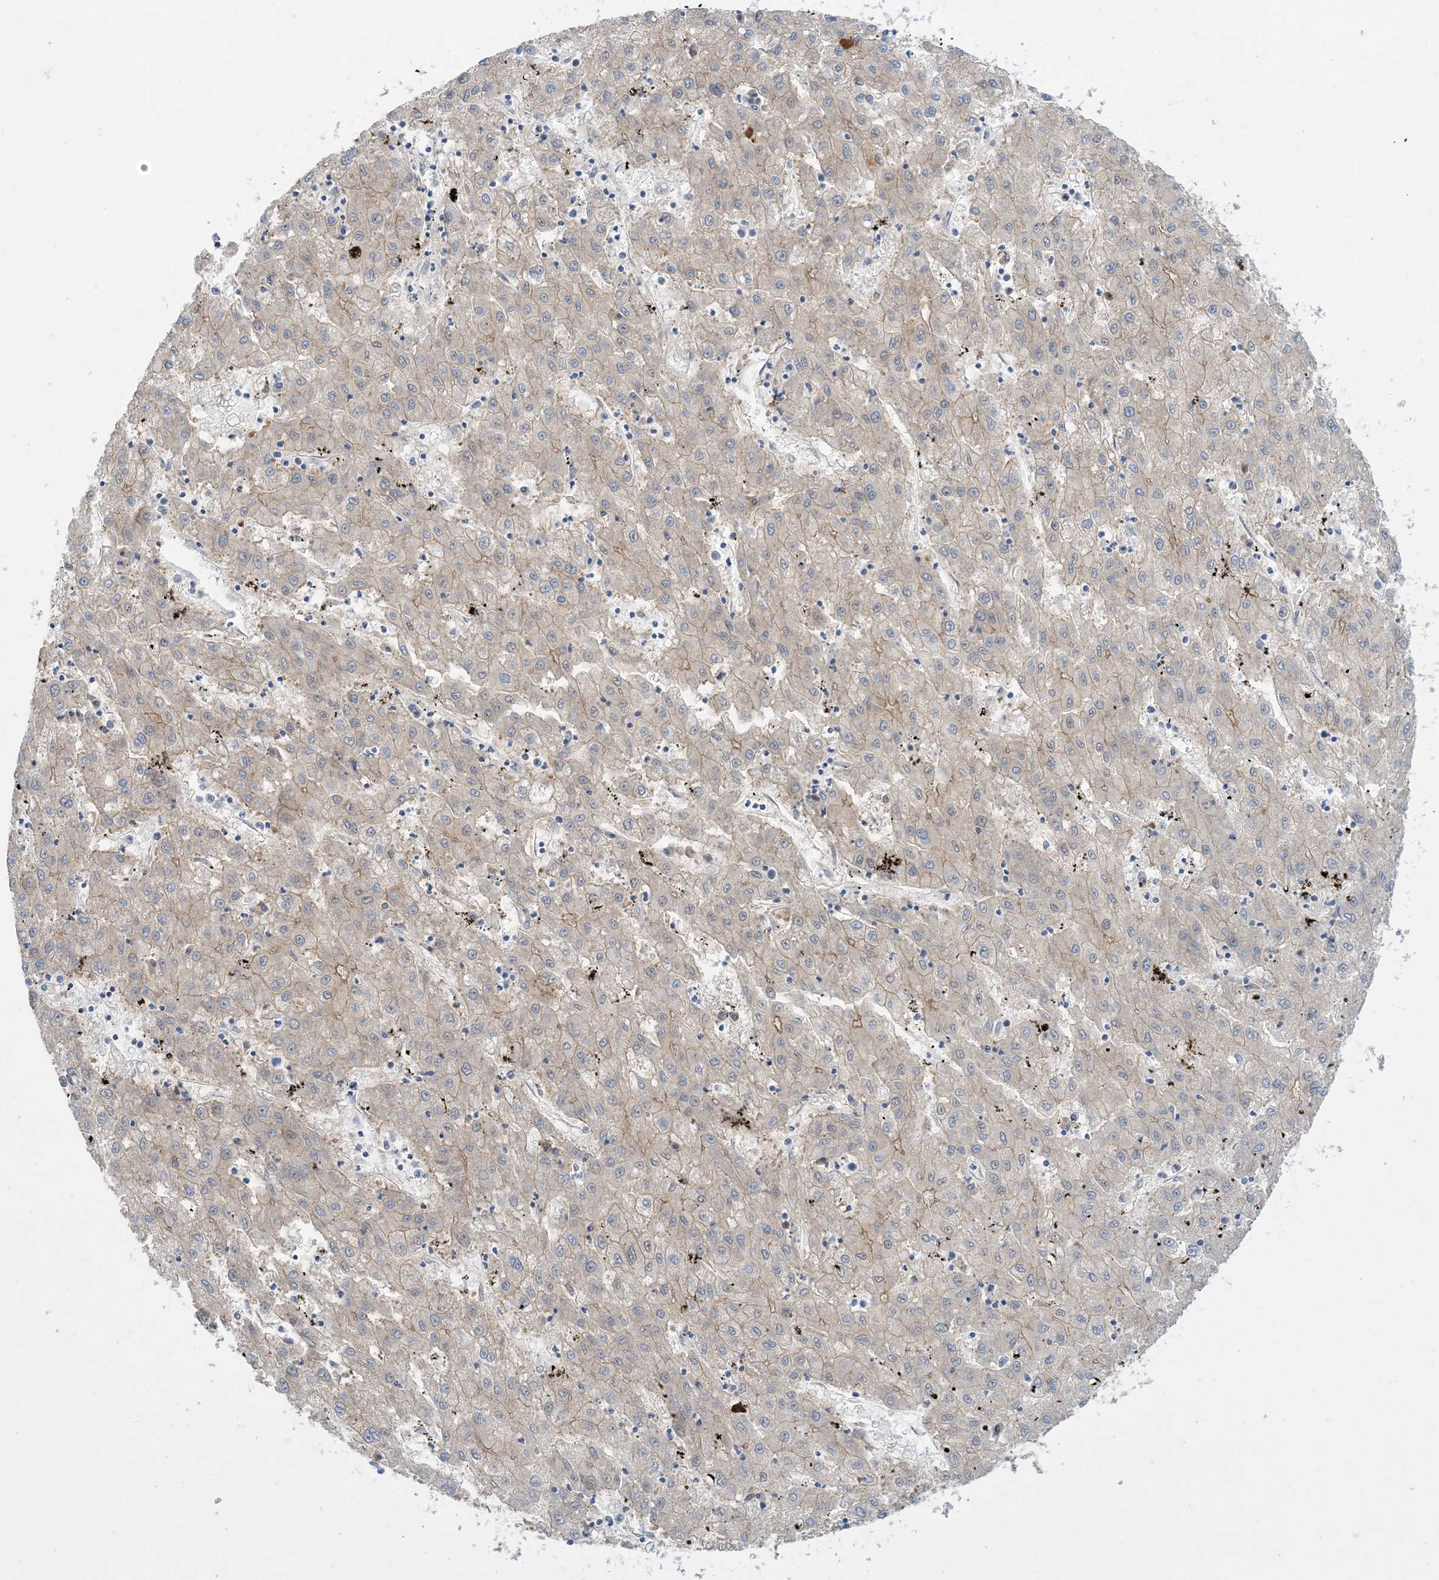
{"staining": {"intensity": "weak", "quantity": "<25%", "location": "cytoplasmic/membranous"}, "tissue": "liver cancer", "cell_type": "Tumor cells", "image_type": "cancer", "snomed": [{"axis": "morphology", "description": "Carcinoma, Hepatocellular, NOS"}, {"axis": "topography", "description": "Liver"}], "caption": "Image shows no significant protein staining in tumor cells of liver cancer (hepatocellular carcinoma).", "gene": "AOC1", "patient": {"sex": "male", "age": 72}}